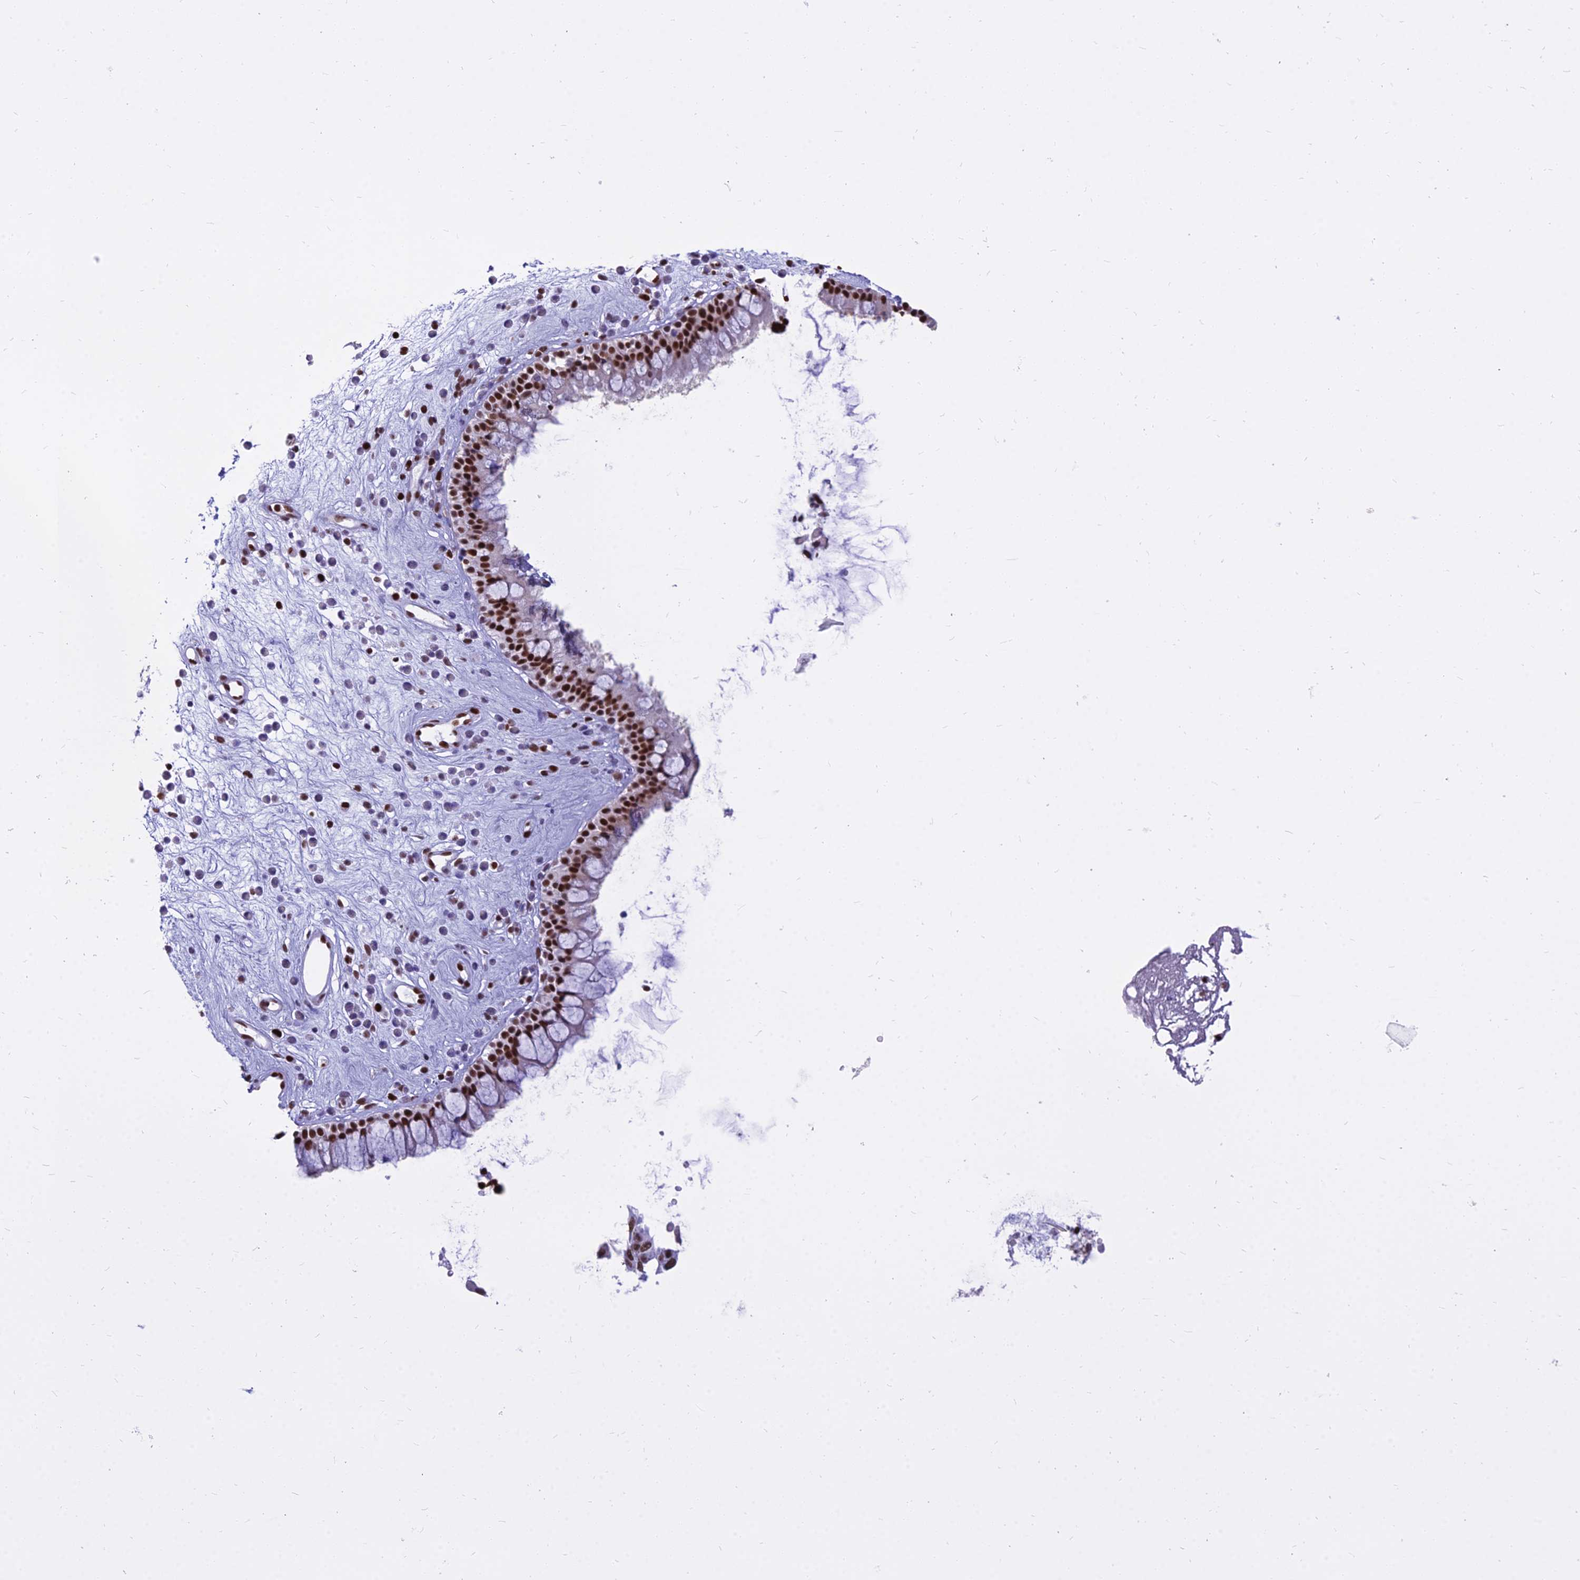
{"staining": {"intensity": "strong", "quantity": ">75%", "location": "nuclear"}, "tissue": "nasopharynx", "cell_type": "Respiratory epithelial cells", "image_type": "normal", "snomed": [{"axis": "morphology", "description": "Normal tissue, NOS"}, {"axis": "morphology", "description": "Inflammation, NOS"}, {"axis": "topography", "description": "Nasopharynx"}], "caption": "Immunohistochemistry (IHC) (DAB (3,3'-diaminobenzidine)) staining of benign nasopharynx reveals strong nuclear protein expression in about >75% of respiratory epithelial cells. Nuclei are stained in blue.", "gene": "PARP1", "patient": {"sex": "male", "age": 29}}